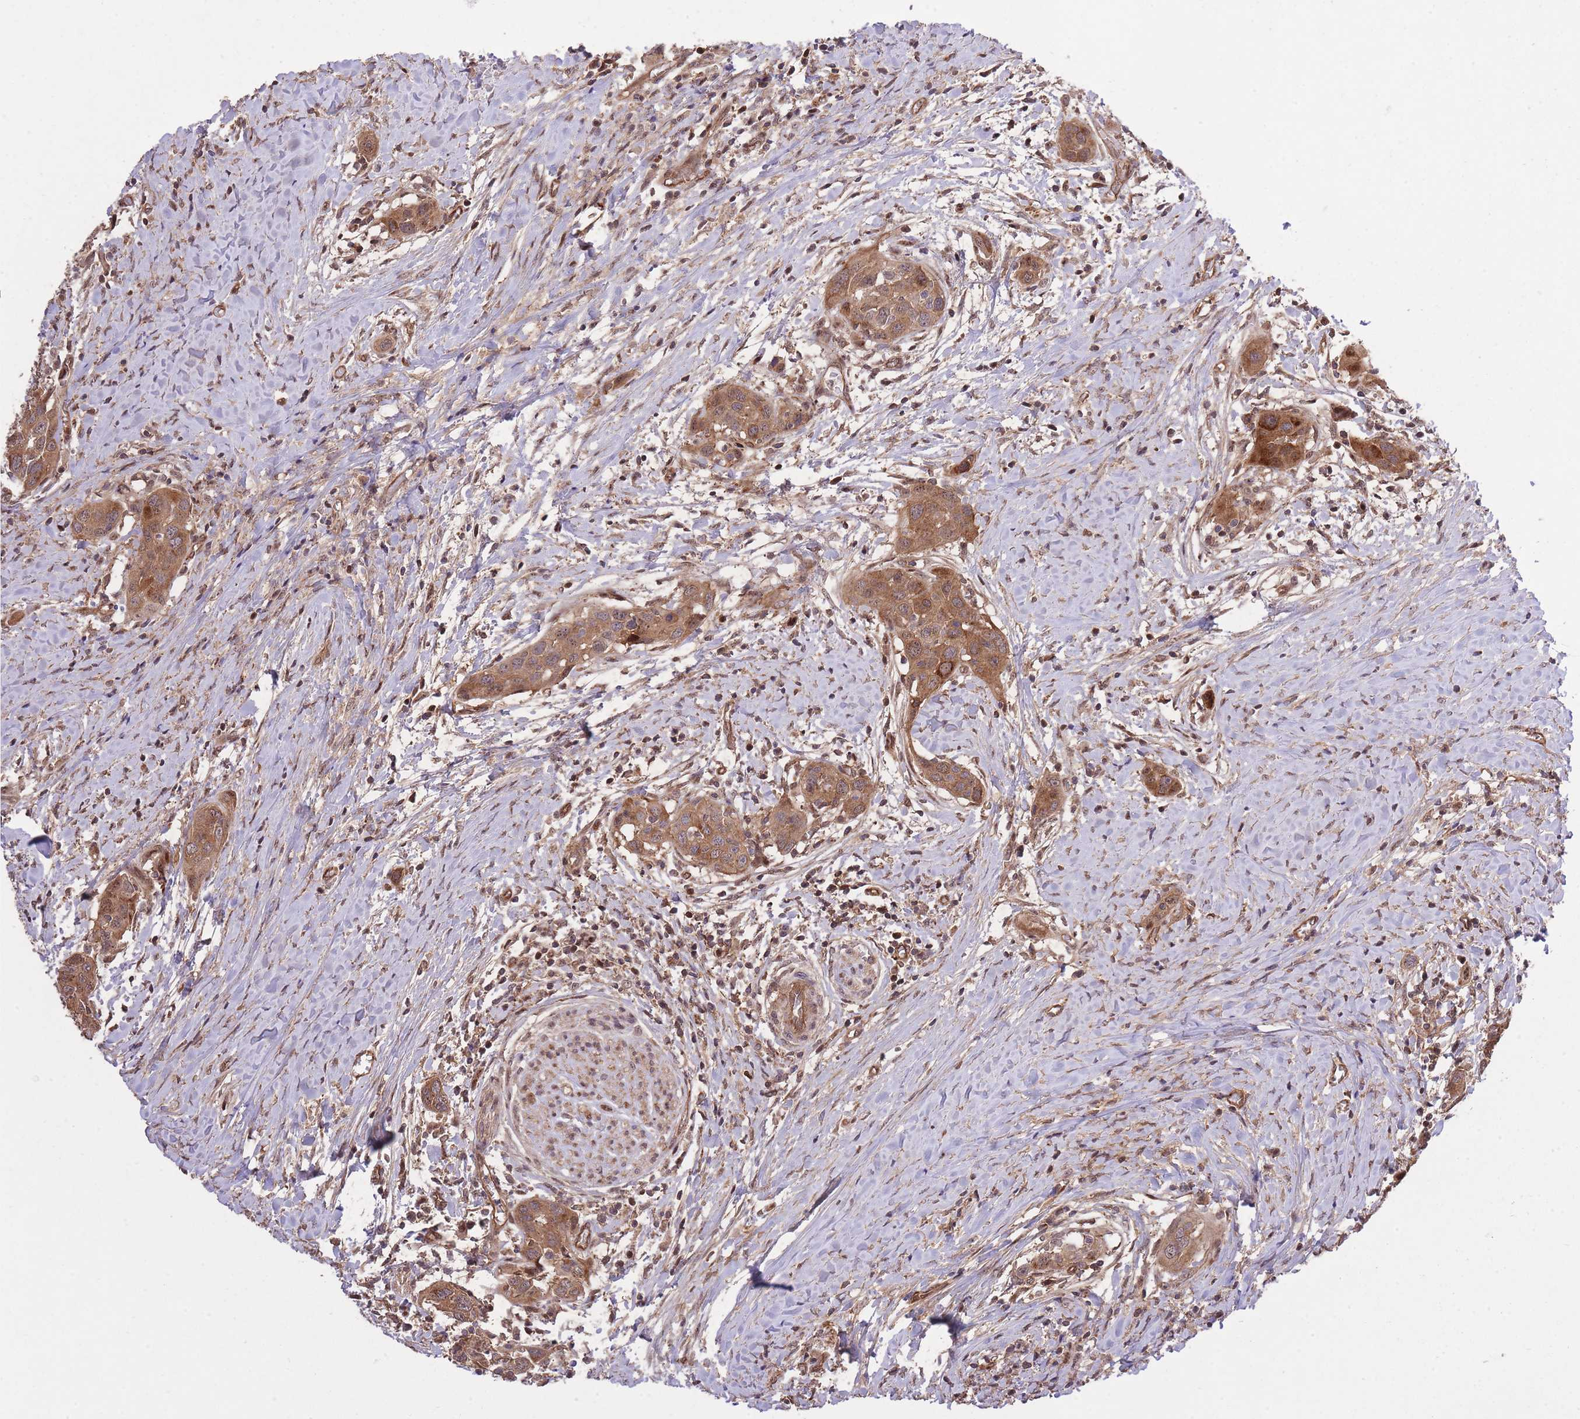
{"staining": {"intensity": "moderate", "quantity": ">75%", "location": "cytoplasmic/membranous"}, "tissue": "head and neck cancer", "cell_type": "Tumor cells", "image_type": "cancer", "snomed": [{"axis": "morphology", "description": "Squamous cell carcinoma, NOS"}, {"axis": "topography", "description": "Oral tissue"}, {"axis": "topography", "description": "Head-Neck"}], "caption": "Brown immunohistochemical staining in squamous cell carcinoma (head and neck) displays moderate cytoplasmic/membranous staining in about >75% of tumor cells. The protein of interest is stained brown, and the nuclei are stained in blue (DAB (3,3'-diaminobenzidine) IHC with brightfield microscopy, high magnification).", "gene": "PLD1", "patient": {"sex": "female", "age": 50}}